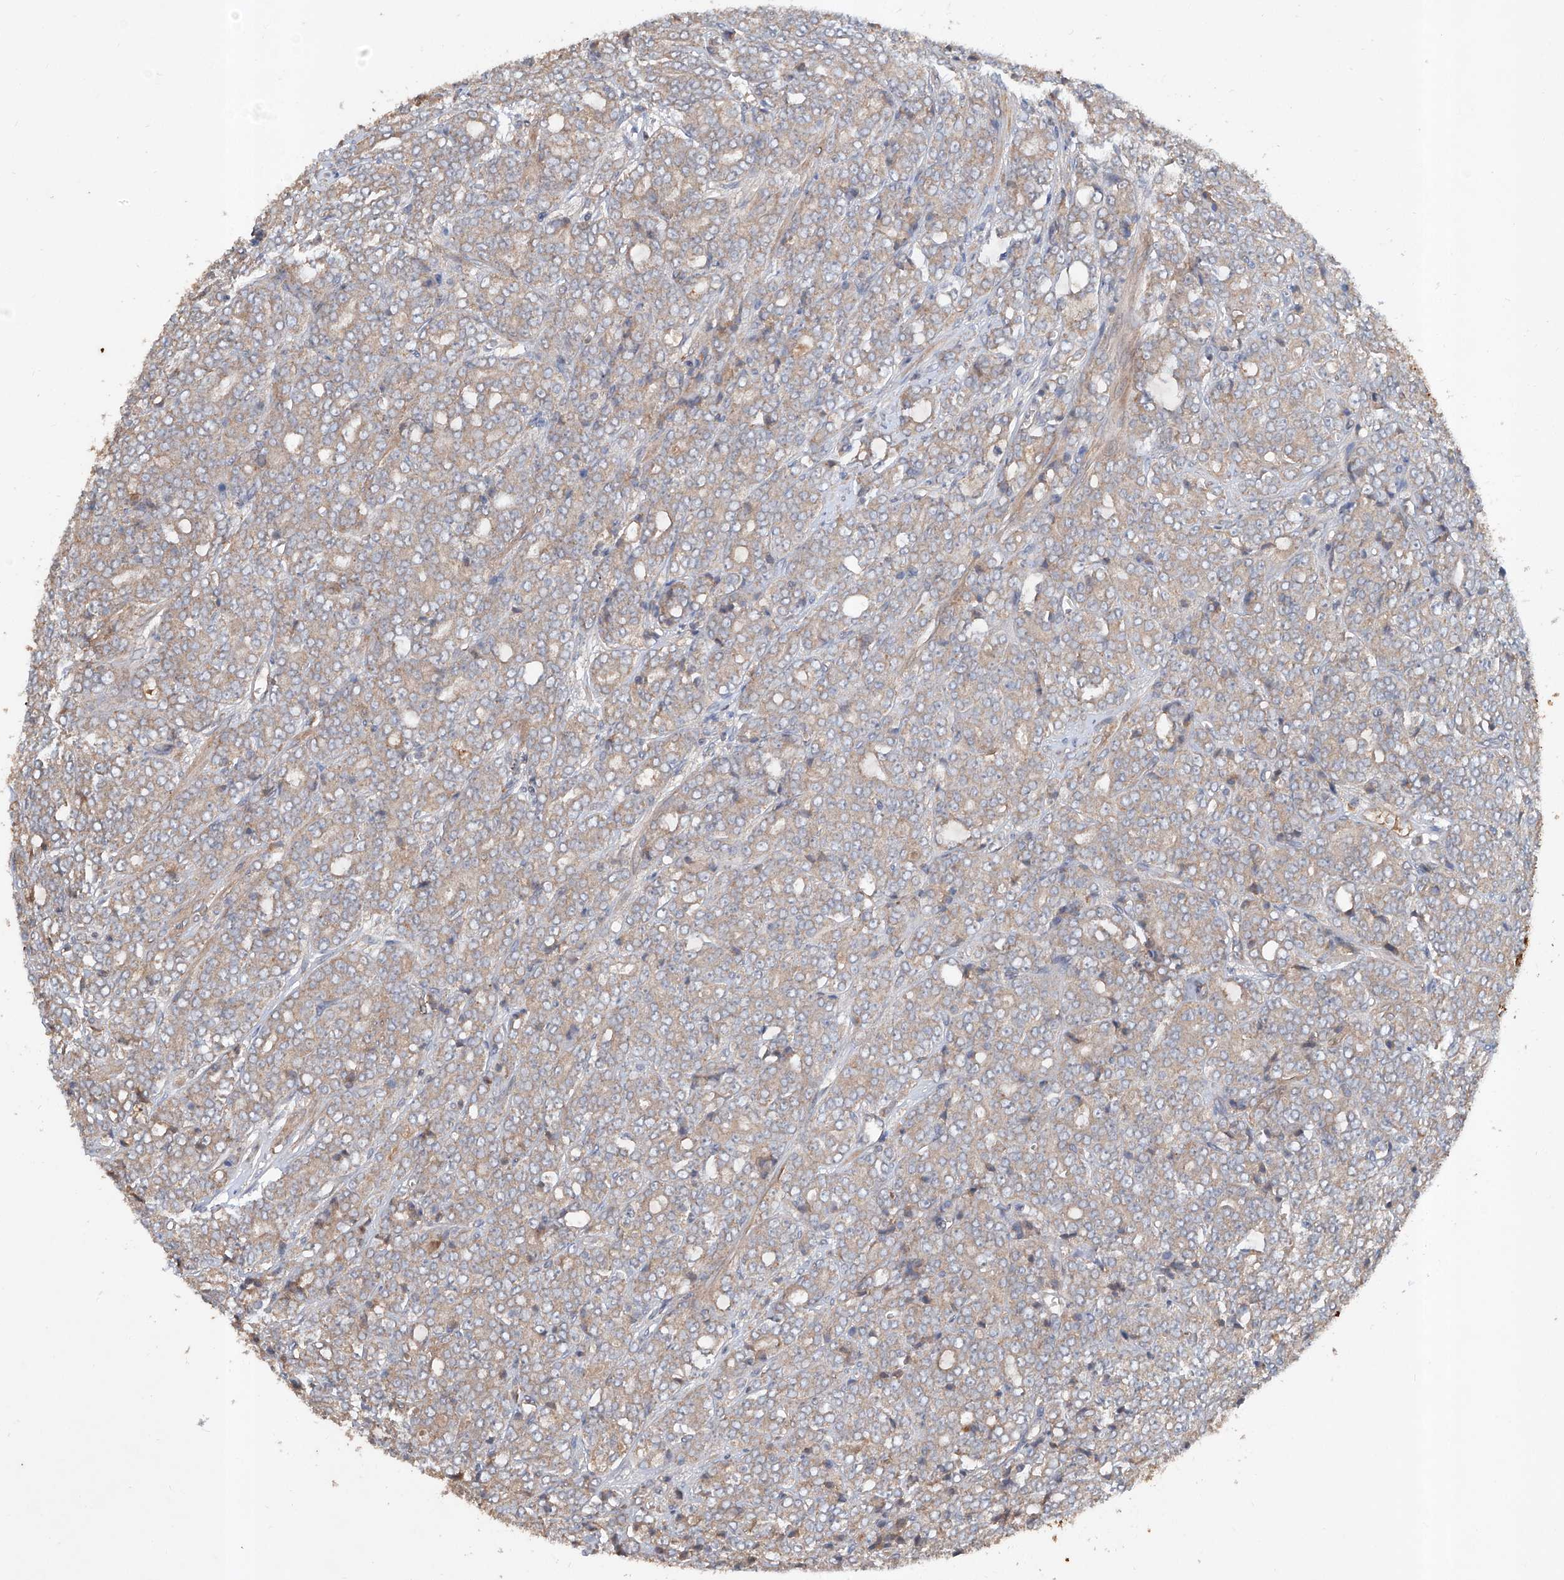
{"staining": {"intensity": "weak", "quantity": ">75%", "location": "cytoplasmic/membranous"}, "tissue": "prostate cancer", "cell_type": "Tumor cells", "image_type": "cancer", "snomed": [{"axis": "morphology", "description": "Adenocarcinoma, High grade"}, {"axis": "topography", "description": "Prostate"}], "caption": "DAB immunohistochemical staining of prostate high-grade adenocarcinoma reveals weak cytoplasmic/membranous protein expression in approximately >75% of tumor cells.", "gene": "ADAM23", "patient": {"sex": "male", "age": 62}}